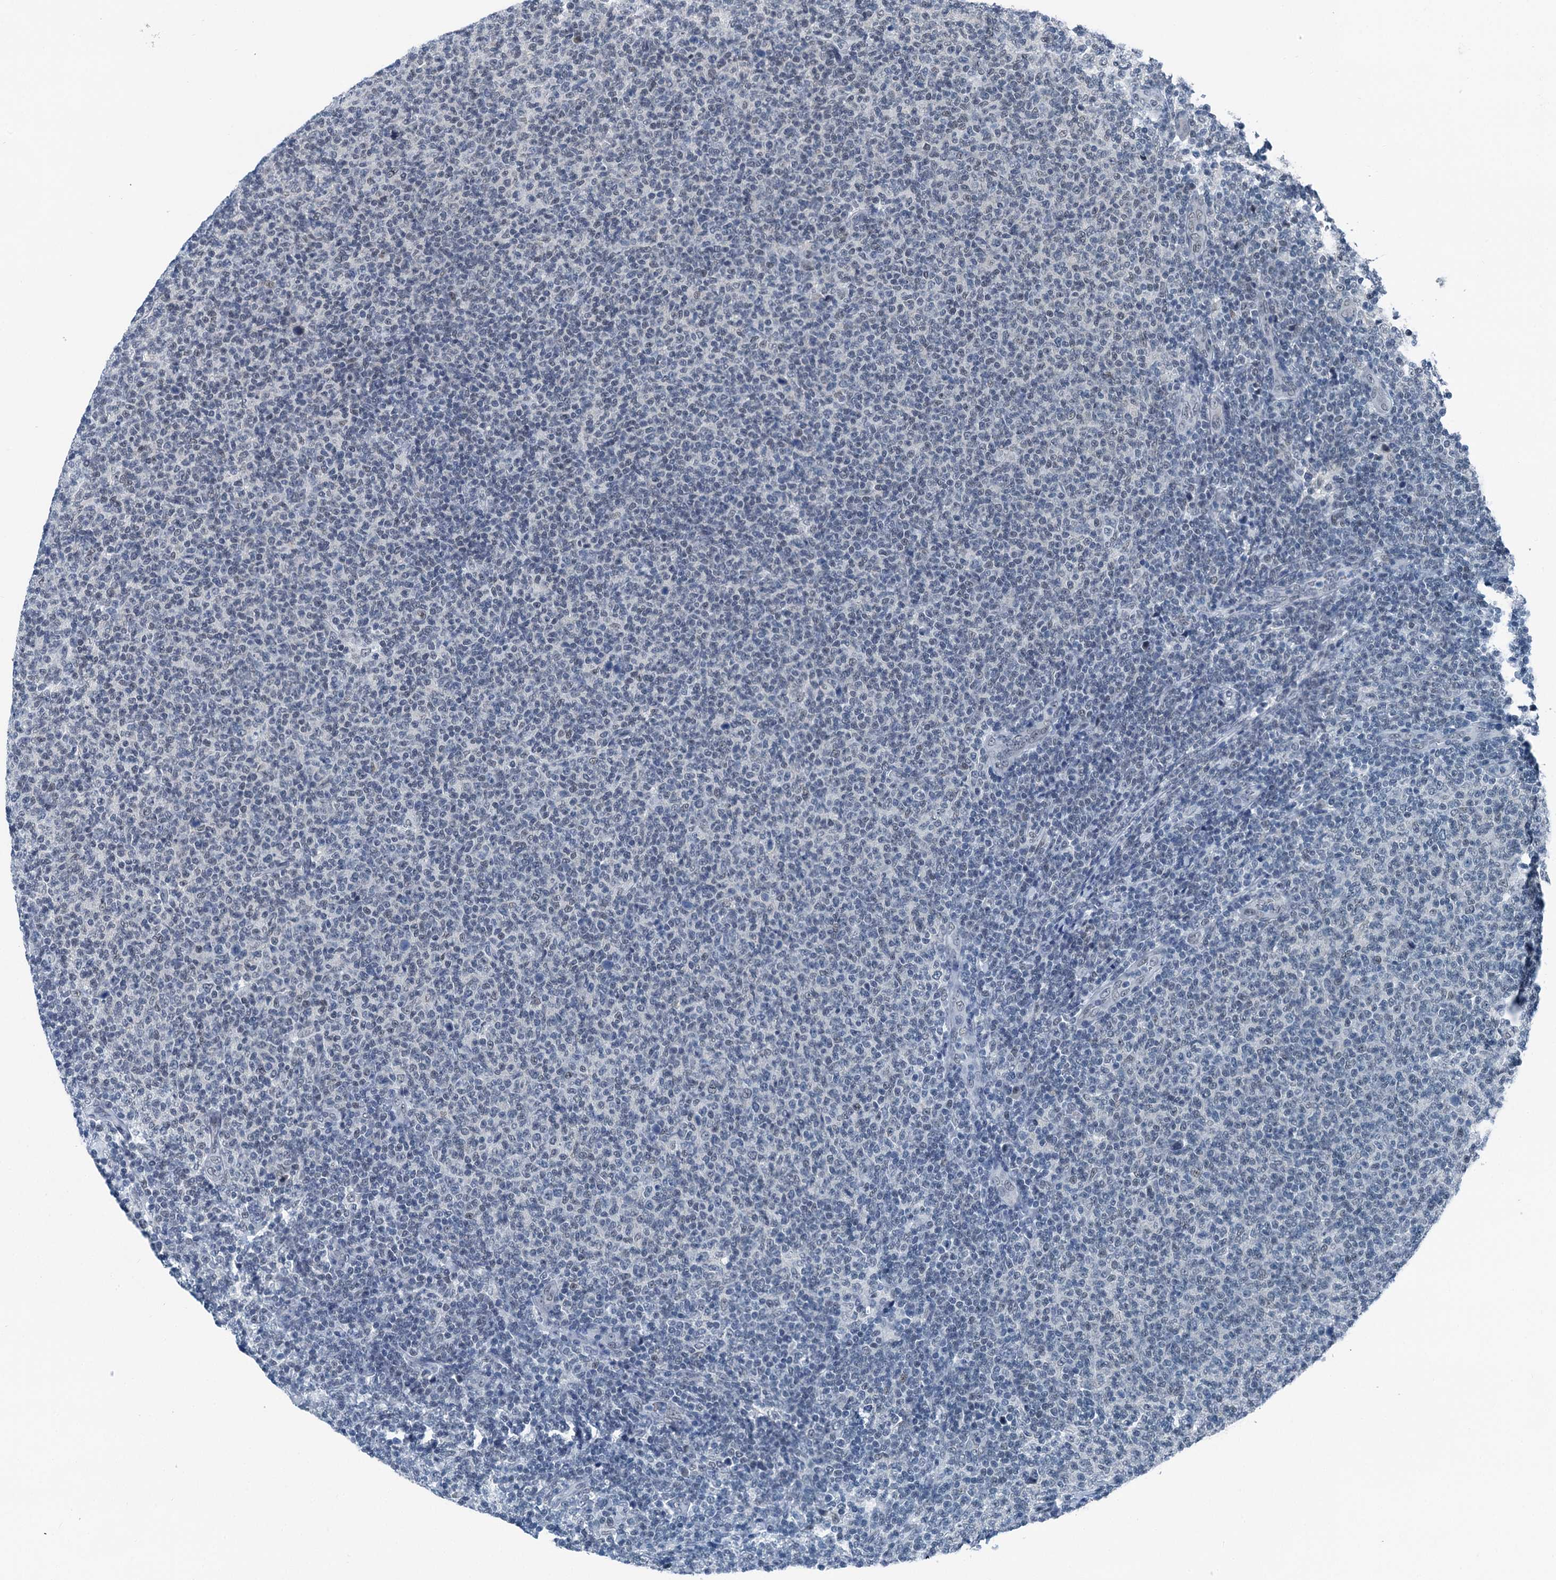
{"staining": {"intensity": "negative", "quantity": "none", "location": "none"}, "tissue": "lymphoma", "cell_type": "Tumor cells", "image_type": "cancer", "snomed": [{"axis": "morphology", "description": "Malignant lymphoma, non-Hodgkin's type, Low grade"}, {"axis": "topography", "description": "Lymph node"}], "caption": "The immunohistochemistry (IHC) micrograph has no significant expression in tumor cells of lymphoma tissue.", "gene": "TRPT1", "patient": {"sex": "male", "age": 66}}